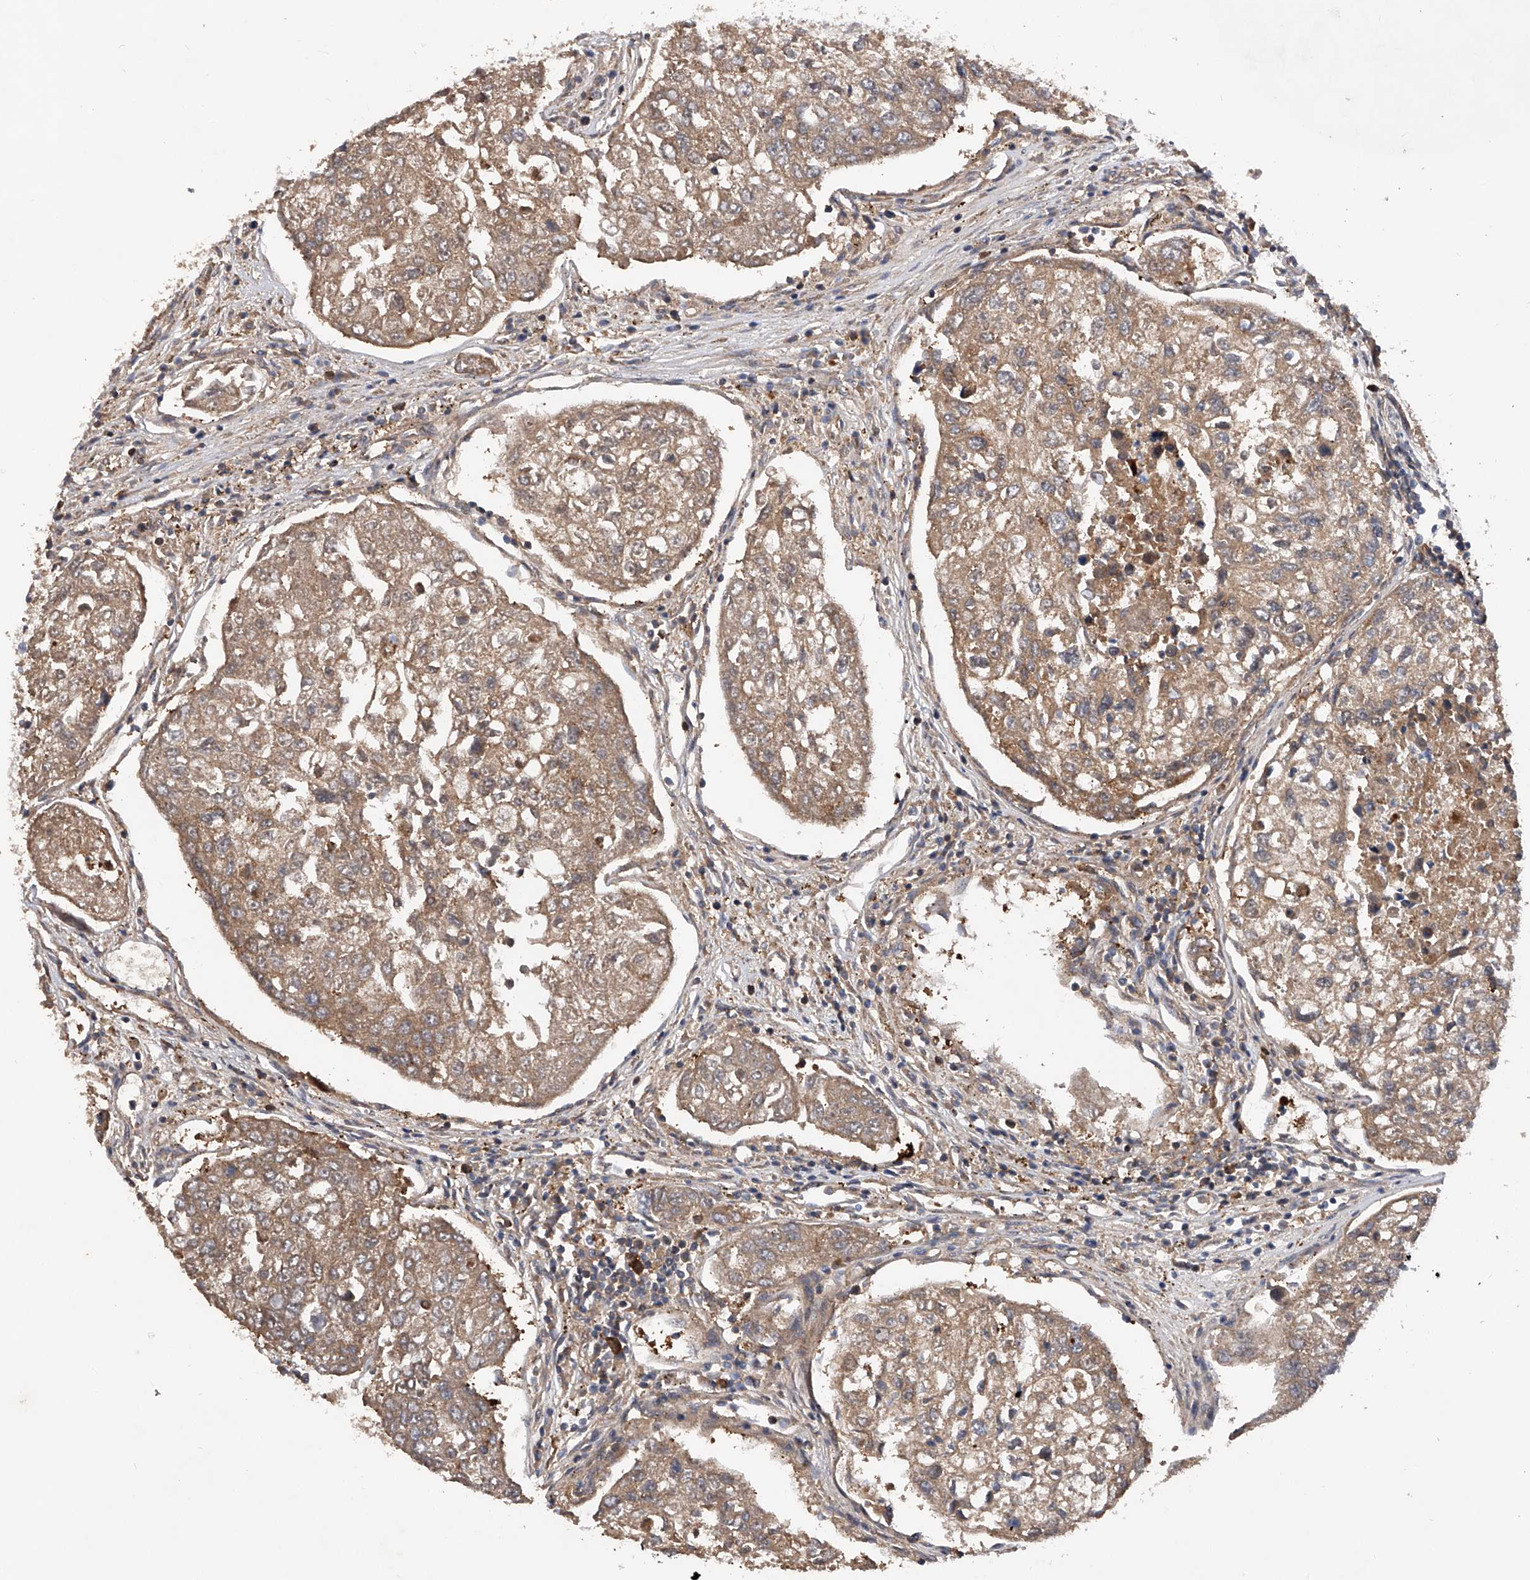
{"staining": {"intensity": "moderate", "quantity": ">75%", "location": "cytoplasmic/membranous"}, "tissue": "urothelial cancer", "cell_type": "Tumor cells", "image_type": "cancer", "snomed": [{"axis": "morphology", "description": "Urothelial carcinoma, High grade"}, {"axis": "topography", "description": "Lymph node"}, {"axis": "topography", "description": "Urinary bladder"}], "caption": "The histopathology image reveals a brown stain indicating the presence of a protein in the cytoplasmic/membranous of tumor cells in high-grade urothelial carcinoma.", "gene": "RWDD2A", "patient": {"sex": "male", "age": 51}}